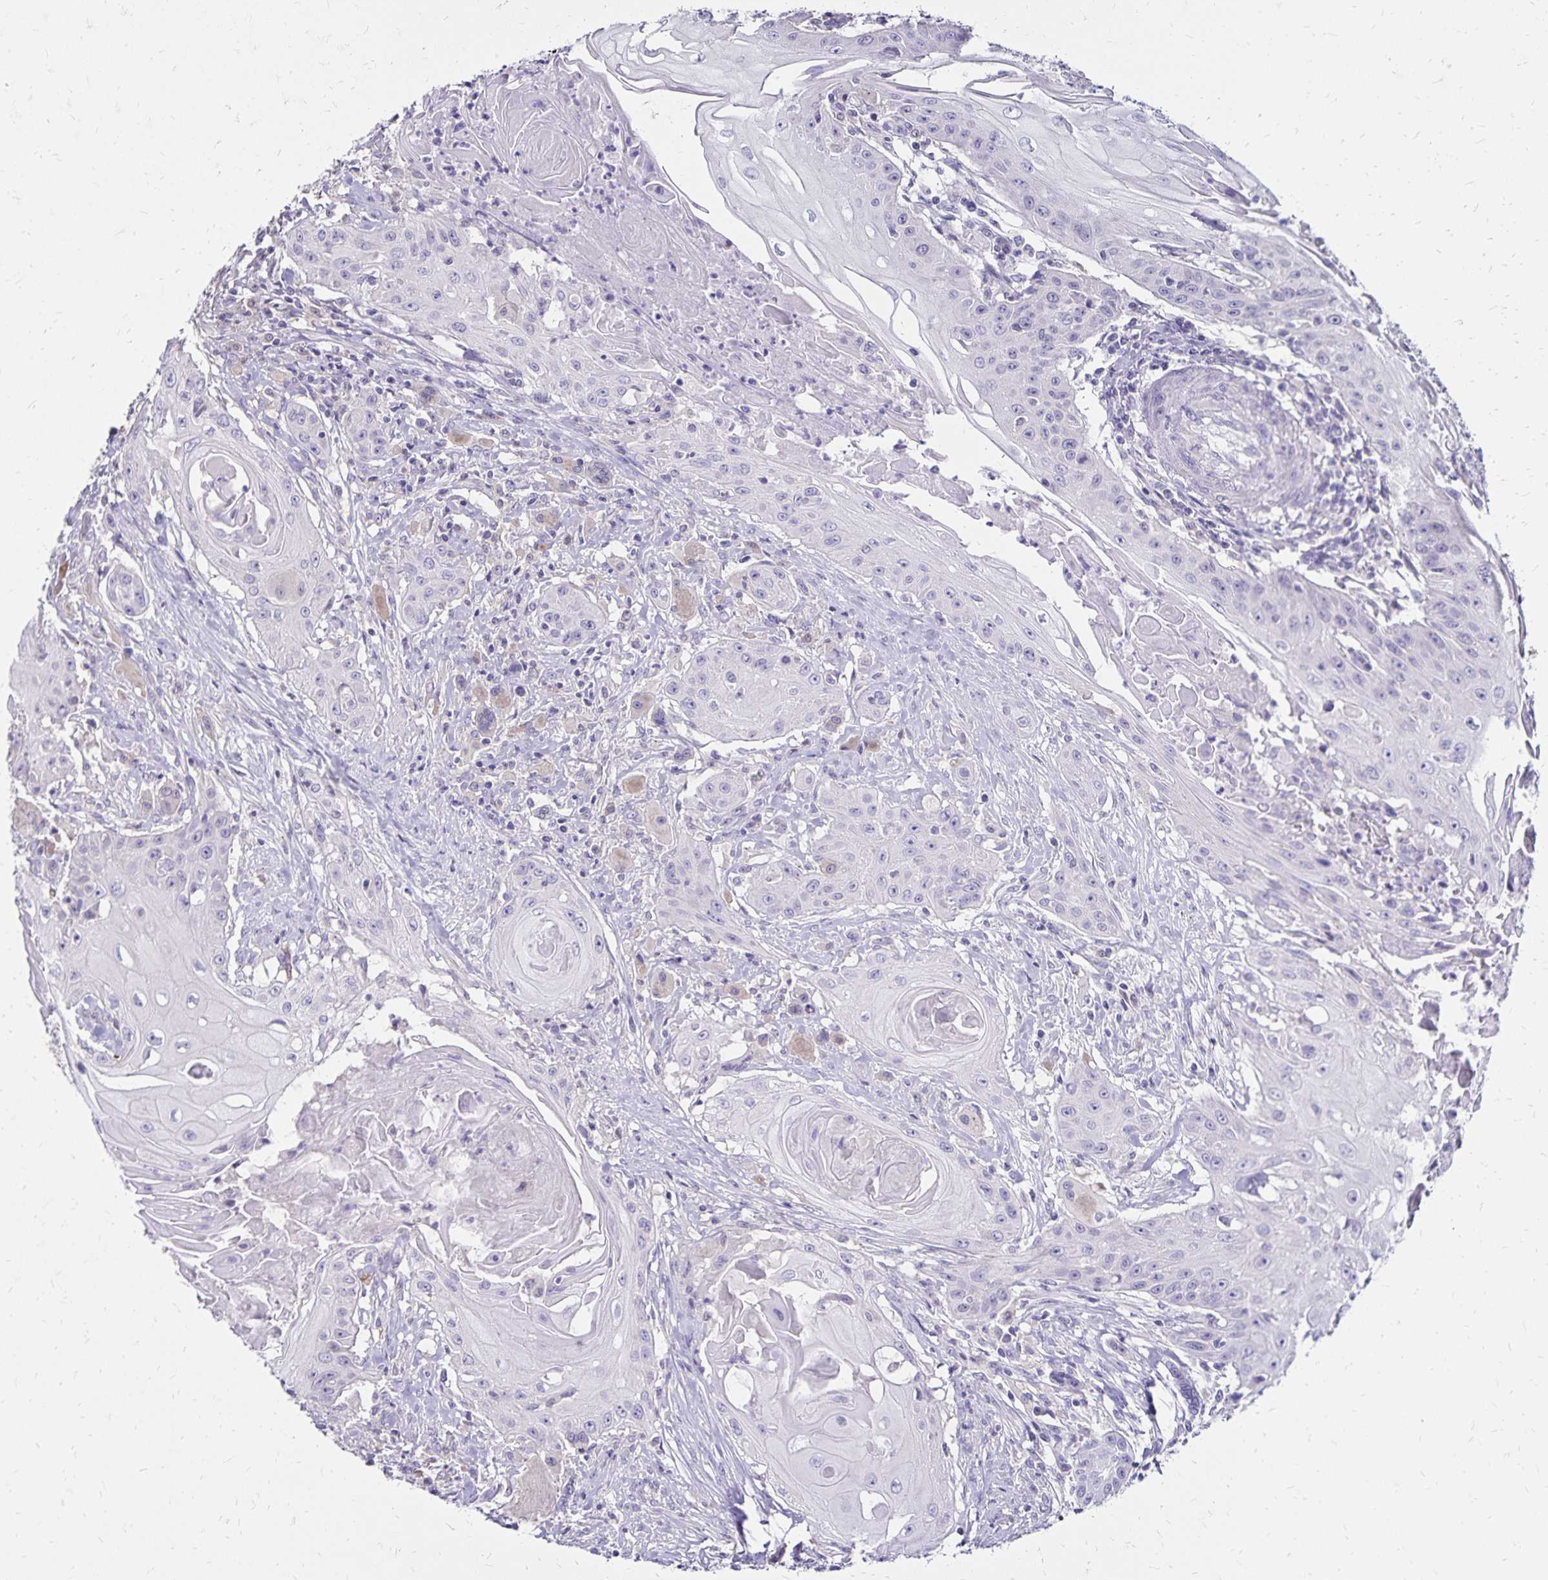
{"staining": {"intensity": "negative", "quantity": "none", "location": "none"}, "tissue": "head and neck cancer", "cell_type": "Tumor cells", "image_type": "cancer", "snomed": [{"axis": "morphology", "description": "Squamous cell carcinoma, NOS"}, {"axis": "topography", "description": "Oral tissue"}, {"axis": "topography", "description": "Head-Neck"}, {"axis": "topography", "description": "Neck, NOS"}], "caption": "The photomicrograph displays no staining of tumor cells in head and neck squamous cell carcinoma. Nuclei are stained in blue.", "gene": "SH3GL3", "patient": {"sex": "female", "age": 55}}